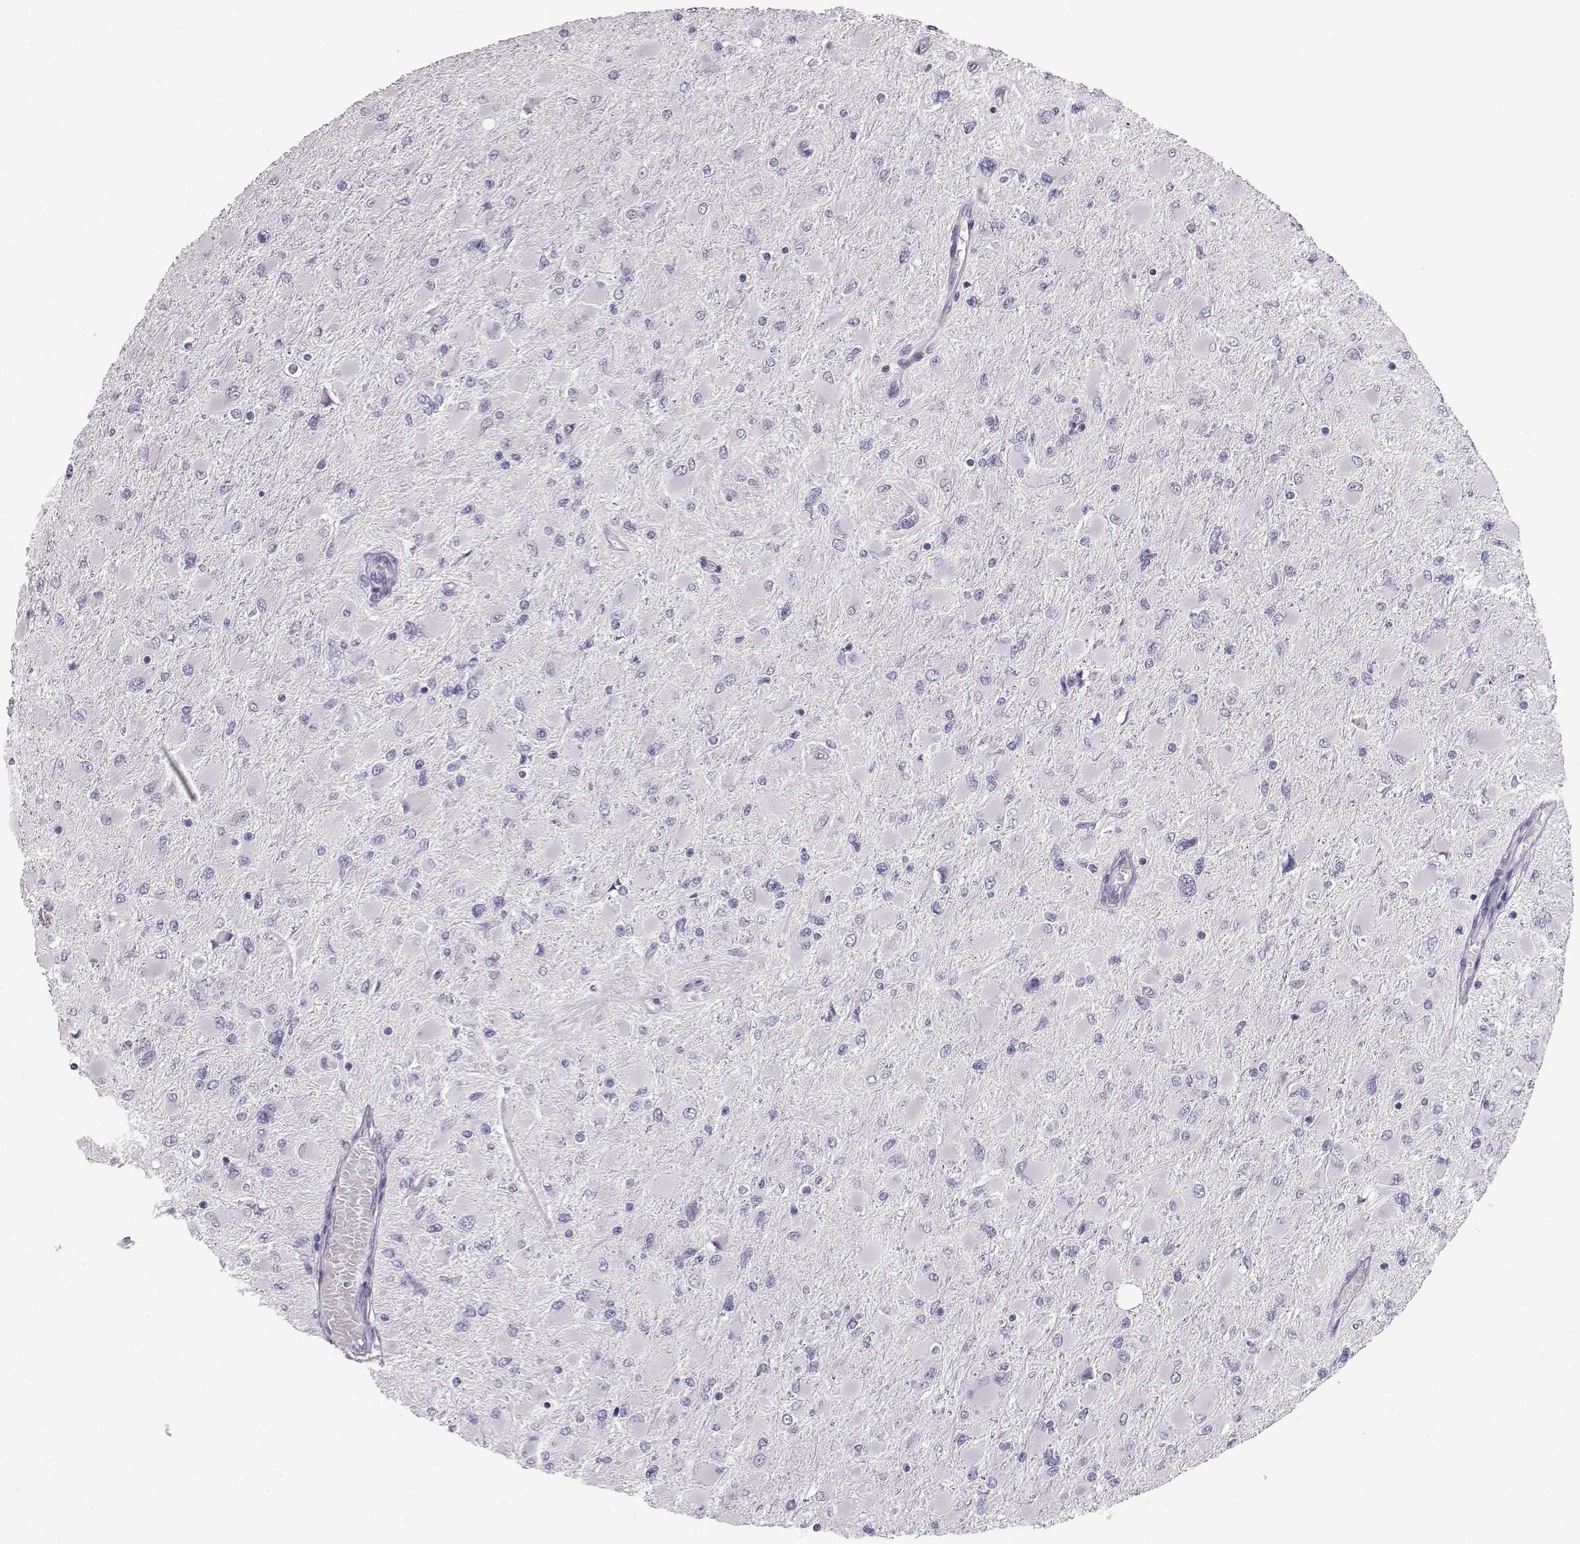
{"staining": {"intensity": "negative", "quantity": "none", "location": "none"}, "tissue": "glioma", "cell_type": "Tumor cells", "image_type": "cancer", "snomed": [{"axis": "morphology", "description": "Glioma, malignant, High grade"}, {"axis": "topography", "description": "Cerebral cortex"}], "caption": "Glioma was stained to show a protein in brown. There is no significant positivity in tumor cells.", "gene": "BFSP2", "patient": {"sex": "female", "age": 36}}